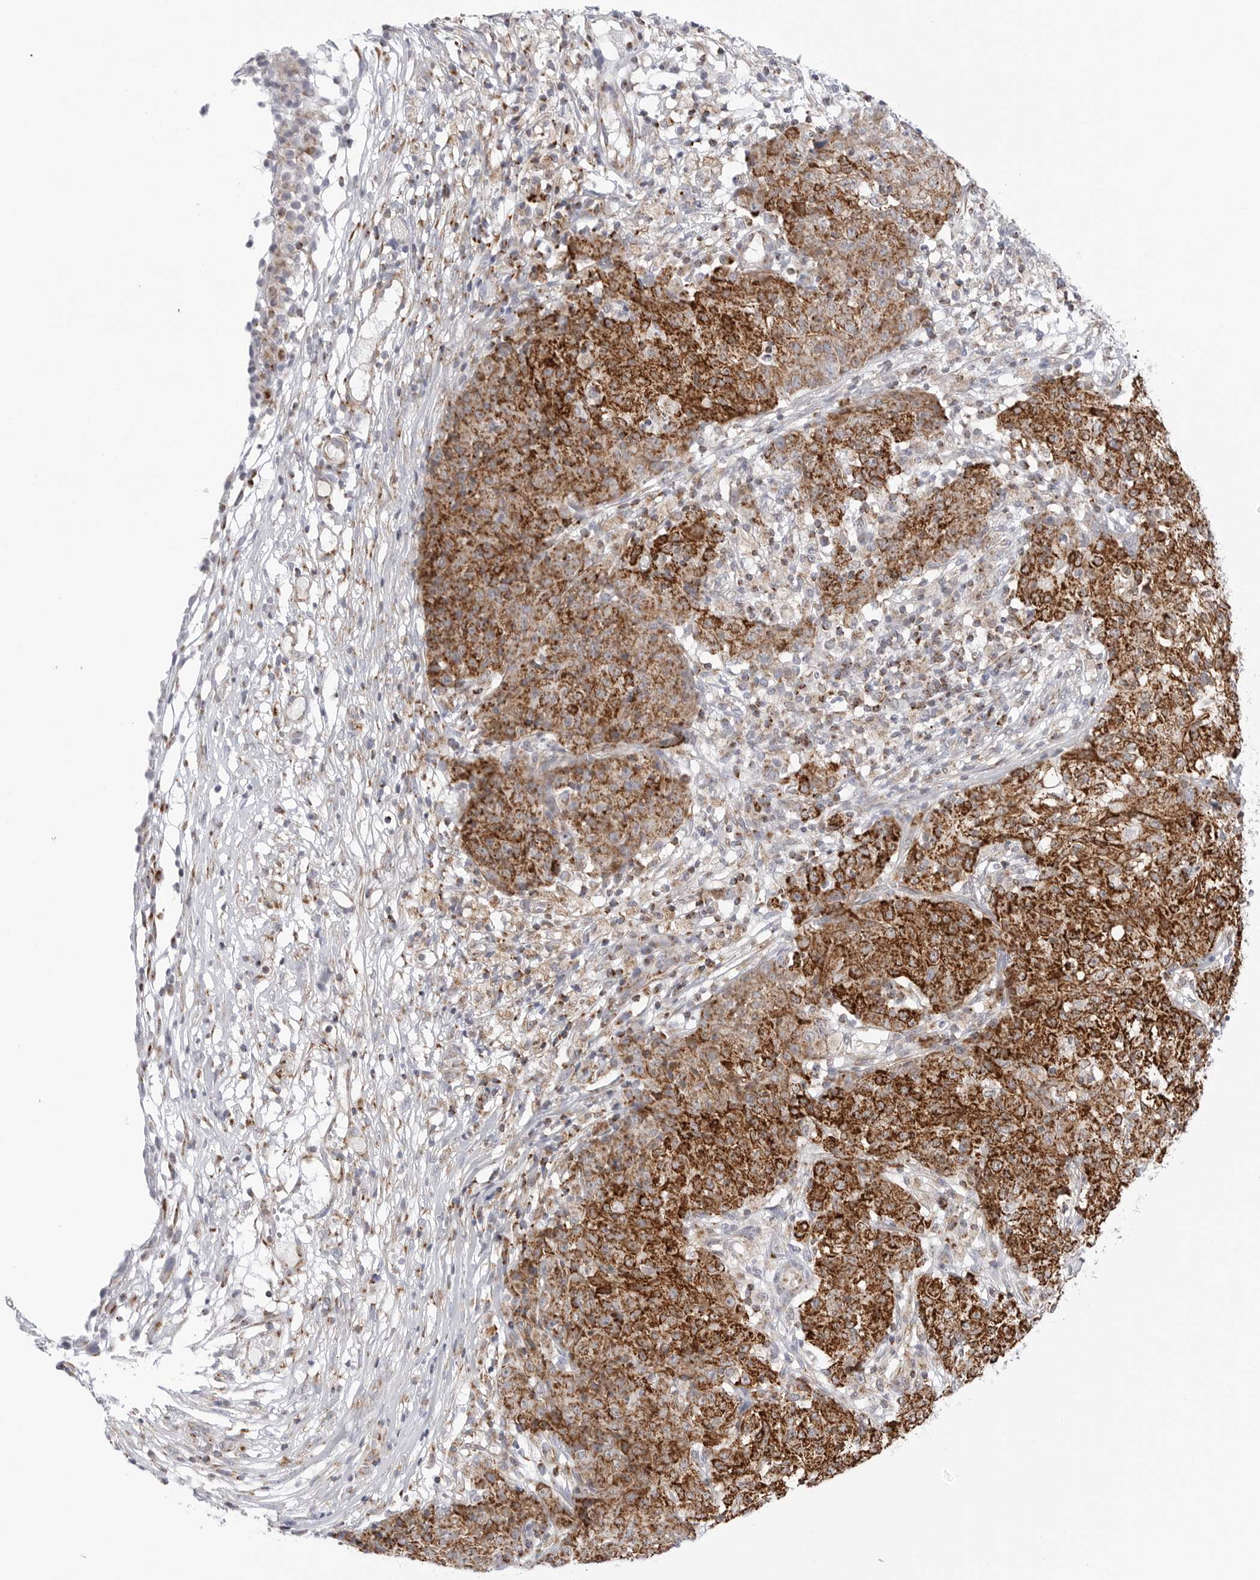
{"staining": {"intensity": "strong", "quantity": ">75%", "location": "cytoplasmic/membranous"}, "tissue": "ovarian cancer", "cell_type": "Tumor cells", "image_type": "cancer", "snomed": [{"axis": "morphology", "description": "Carcinoma, endometroid"}, {"axis": "topography", "description": "Ovary"}], "caption": "Strong cytoplasmic/membranous staining is appreciated in about >75% of tumor cells in ovarian cancer.", "gene": "ATP5IF1", "patient": {"sex": "female", "age": 42}}